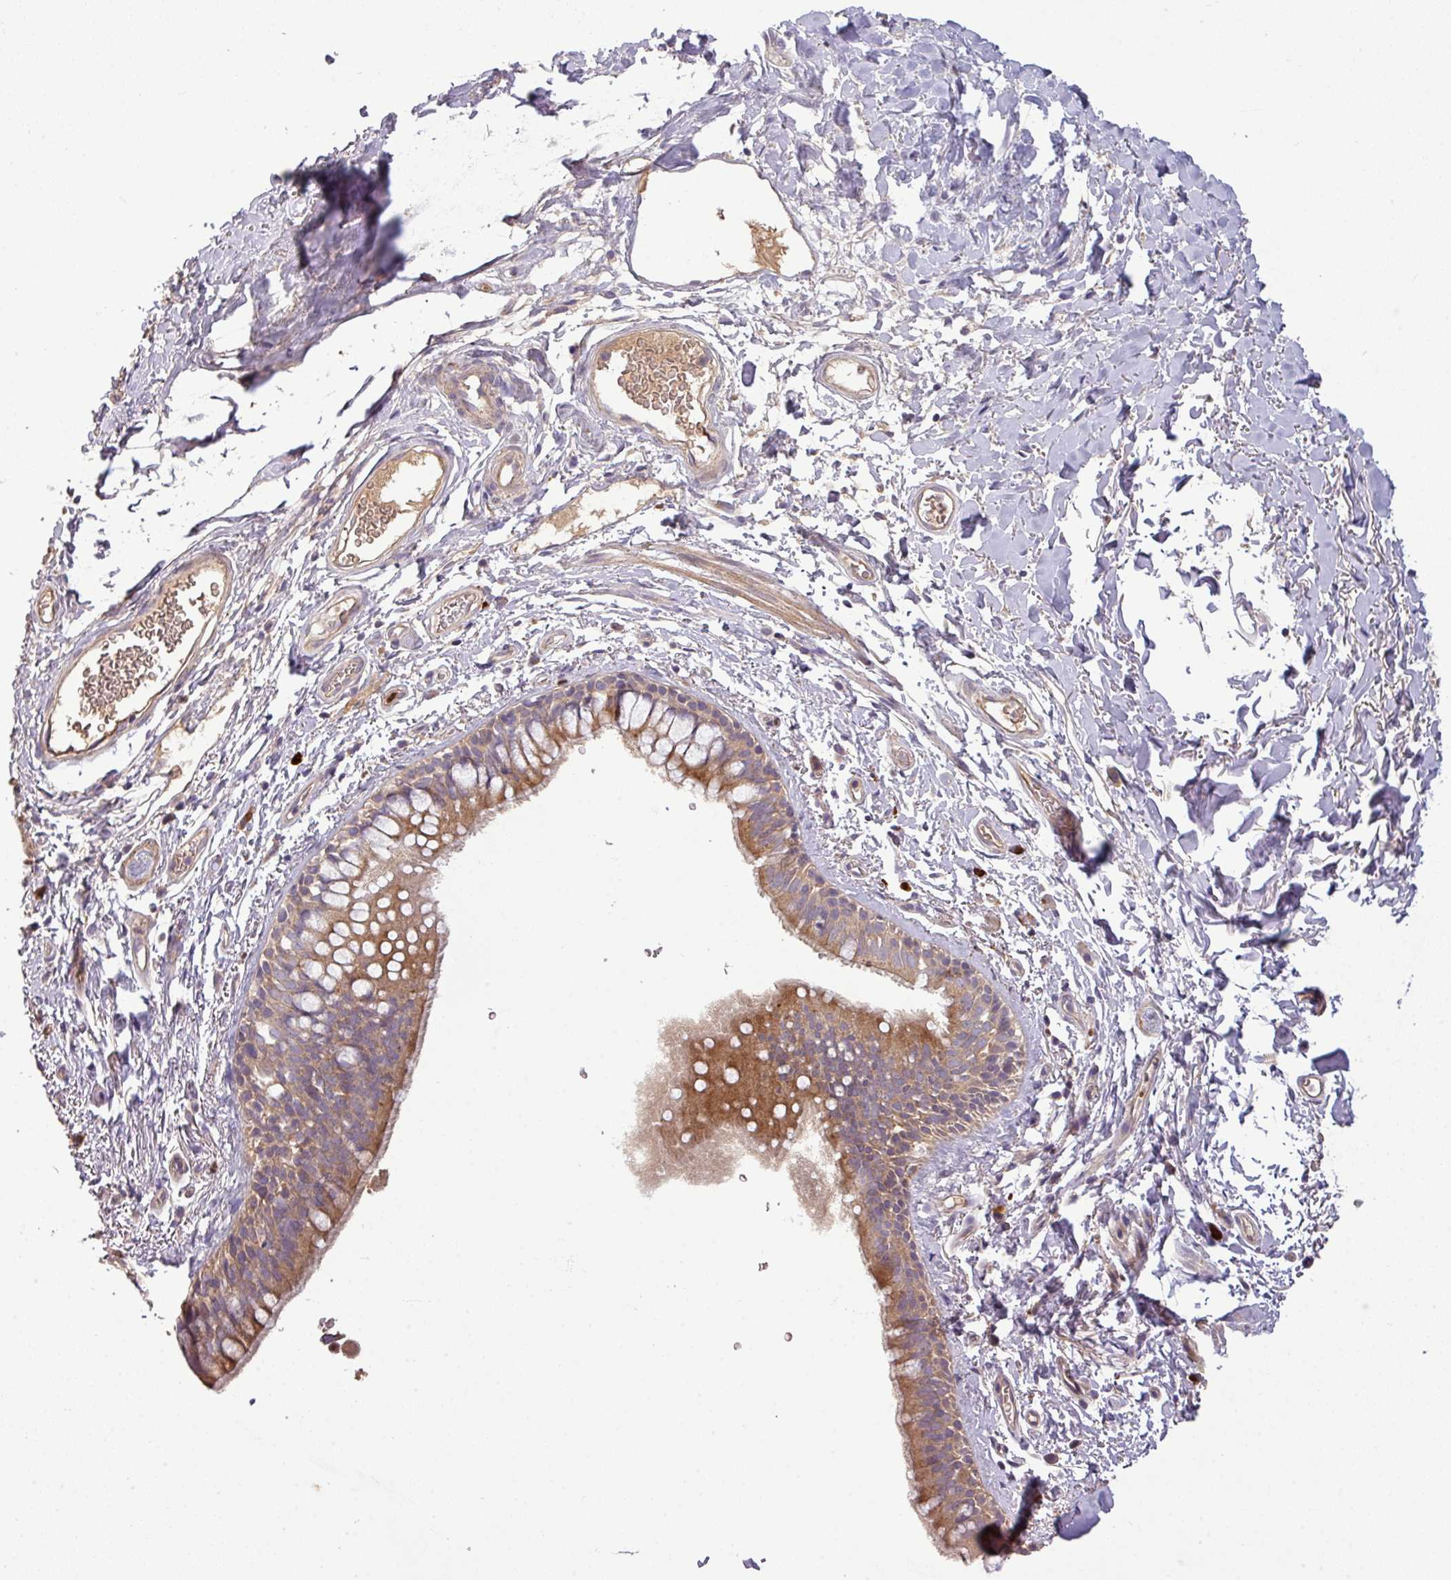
{"staining": {"intensity": "moderate", "quantity": ">75%", "location": "cytoplasmic/membranous"}, "tissue": "bronchus", "cell_type": "Respiratory epithelial cells", "image_type": "normal", "snomed": [{"axis": "morphology", "description": "Normal tissue, NOS"}, {"axis": "morphology", "description": "Squamous cell carcinoma, NOS"}, {"axis": "topography", "description": "Bronchus"}, {"axis": "topography", "description": "Lung"}], "caption": "Immunohistochemistry image of normal human bronchus stained for a protein (brown), which displays medium levels of moderate cytoplasmic/membranous expression in about >75% of respiratory epithelial cells.", "gene": "PAPLN", "patient": {"sex": "female", "age": 70}}